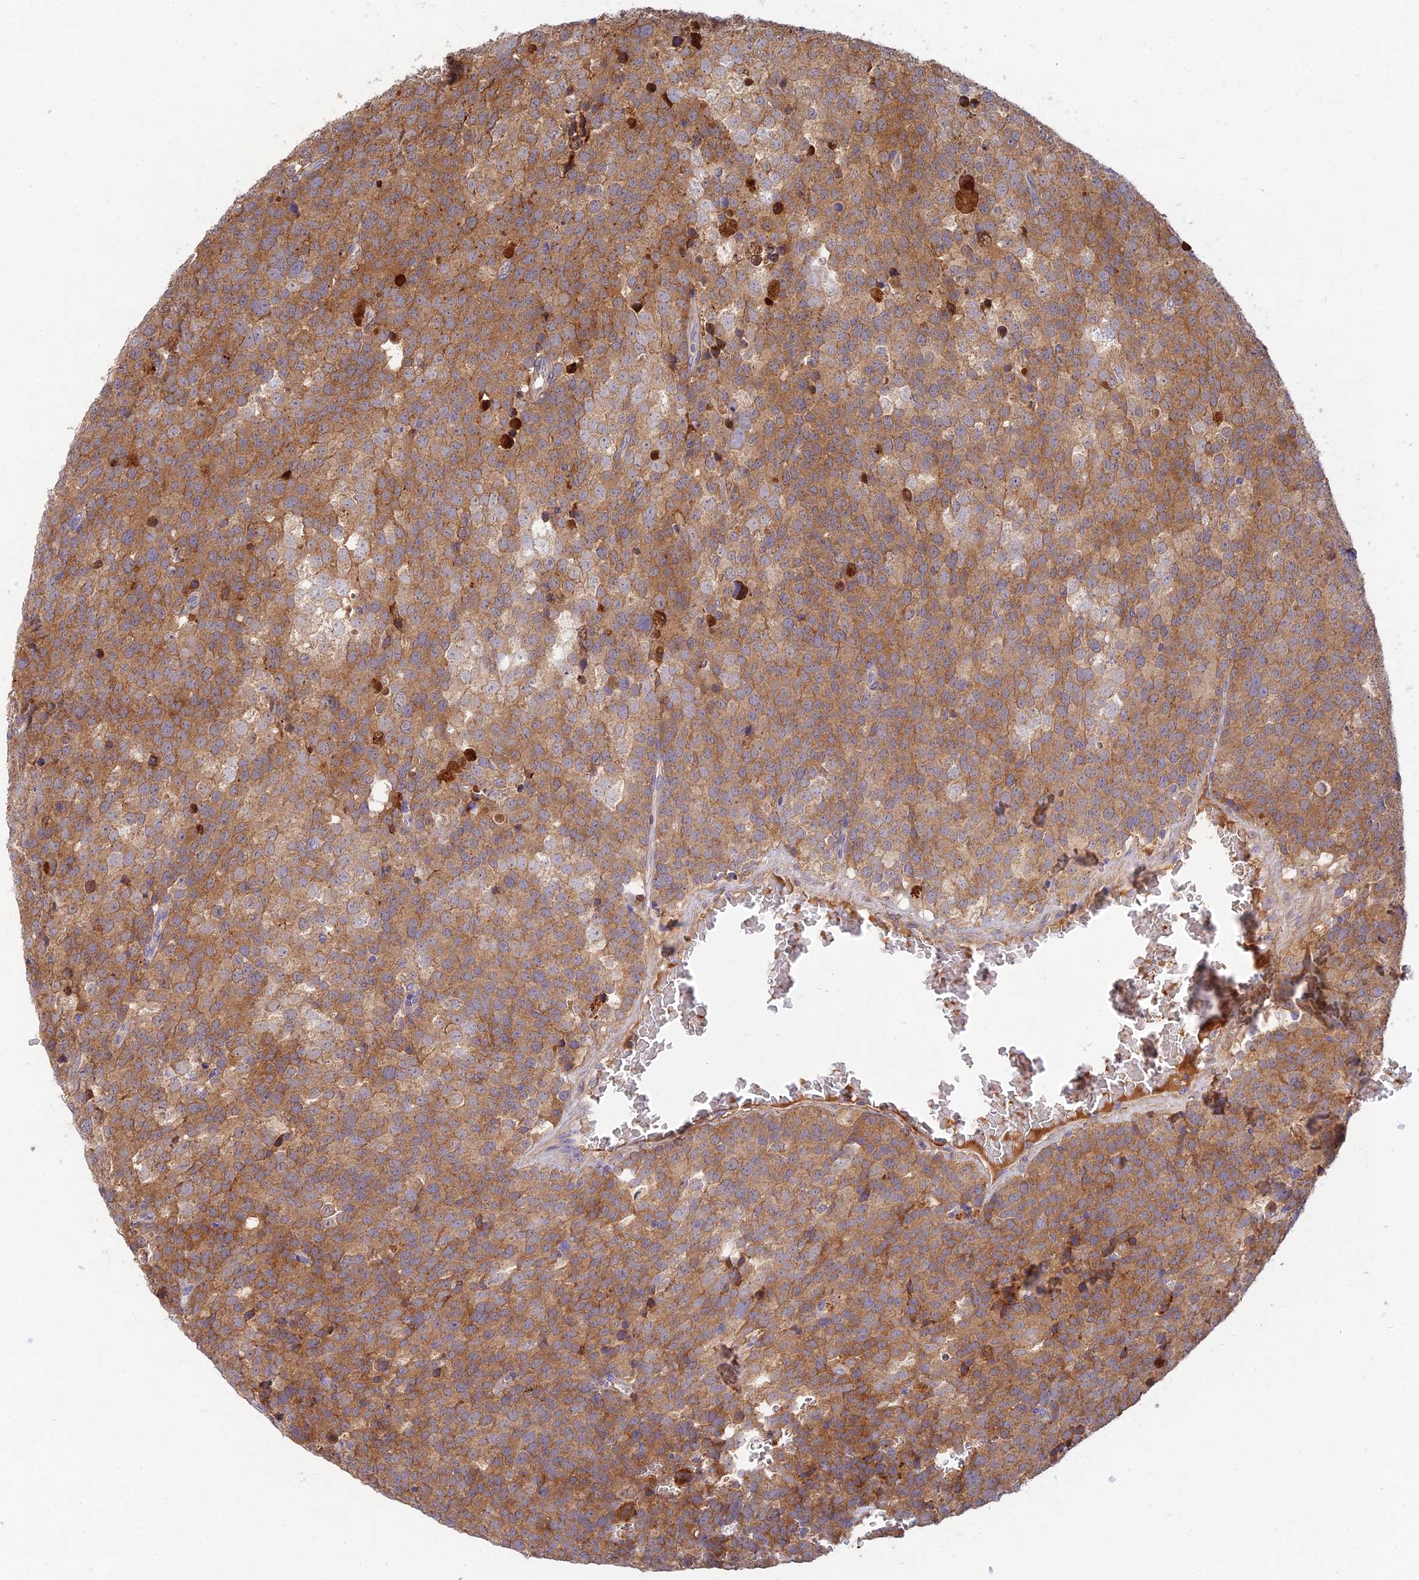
{"staining": {"intensity": "moderate", "quantity": ">75%", "location": "cytoplasmic/membranous"}, "tissue": "testis cancer", "cell_type": "Tumor cells", "image_type": "cancer", "snomed": [{"axis": "morphology", "description": "Seminoma, NOS"}, {"axis": "topography", "description": "Testis"}], "caption": "Human testis cancer (seminoma) stained for a protein (brown) shows moderate cytoplasmic/membranous positive expression in about >75% of tumor cells.", "gene": "ACSM5", "patient": {"sex": "male", "age": 71}}